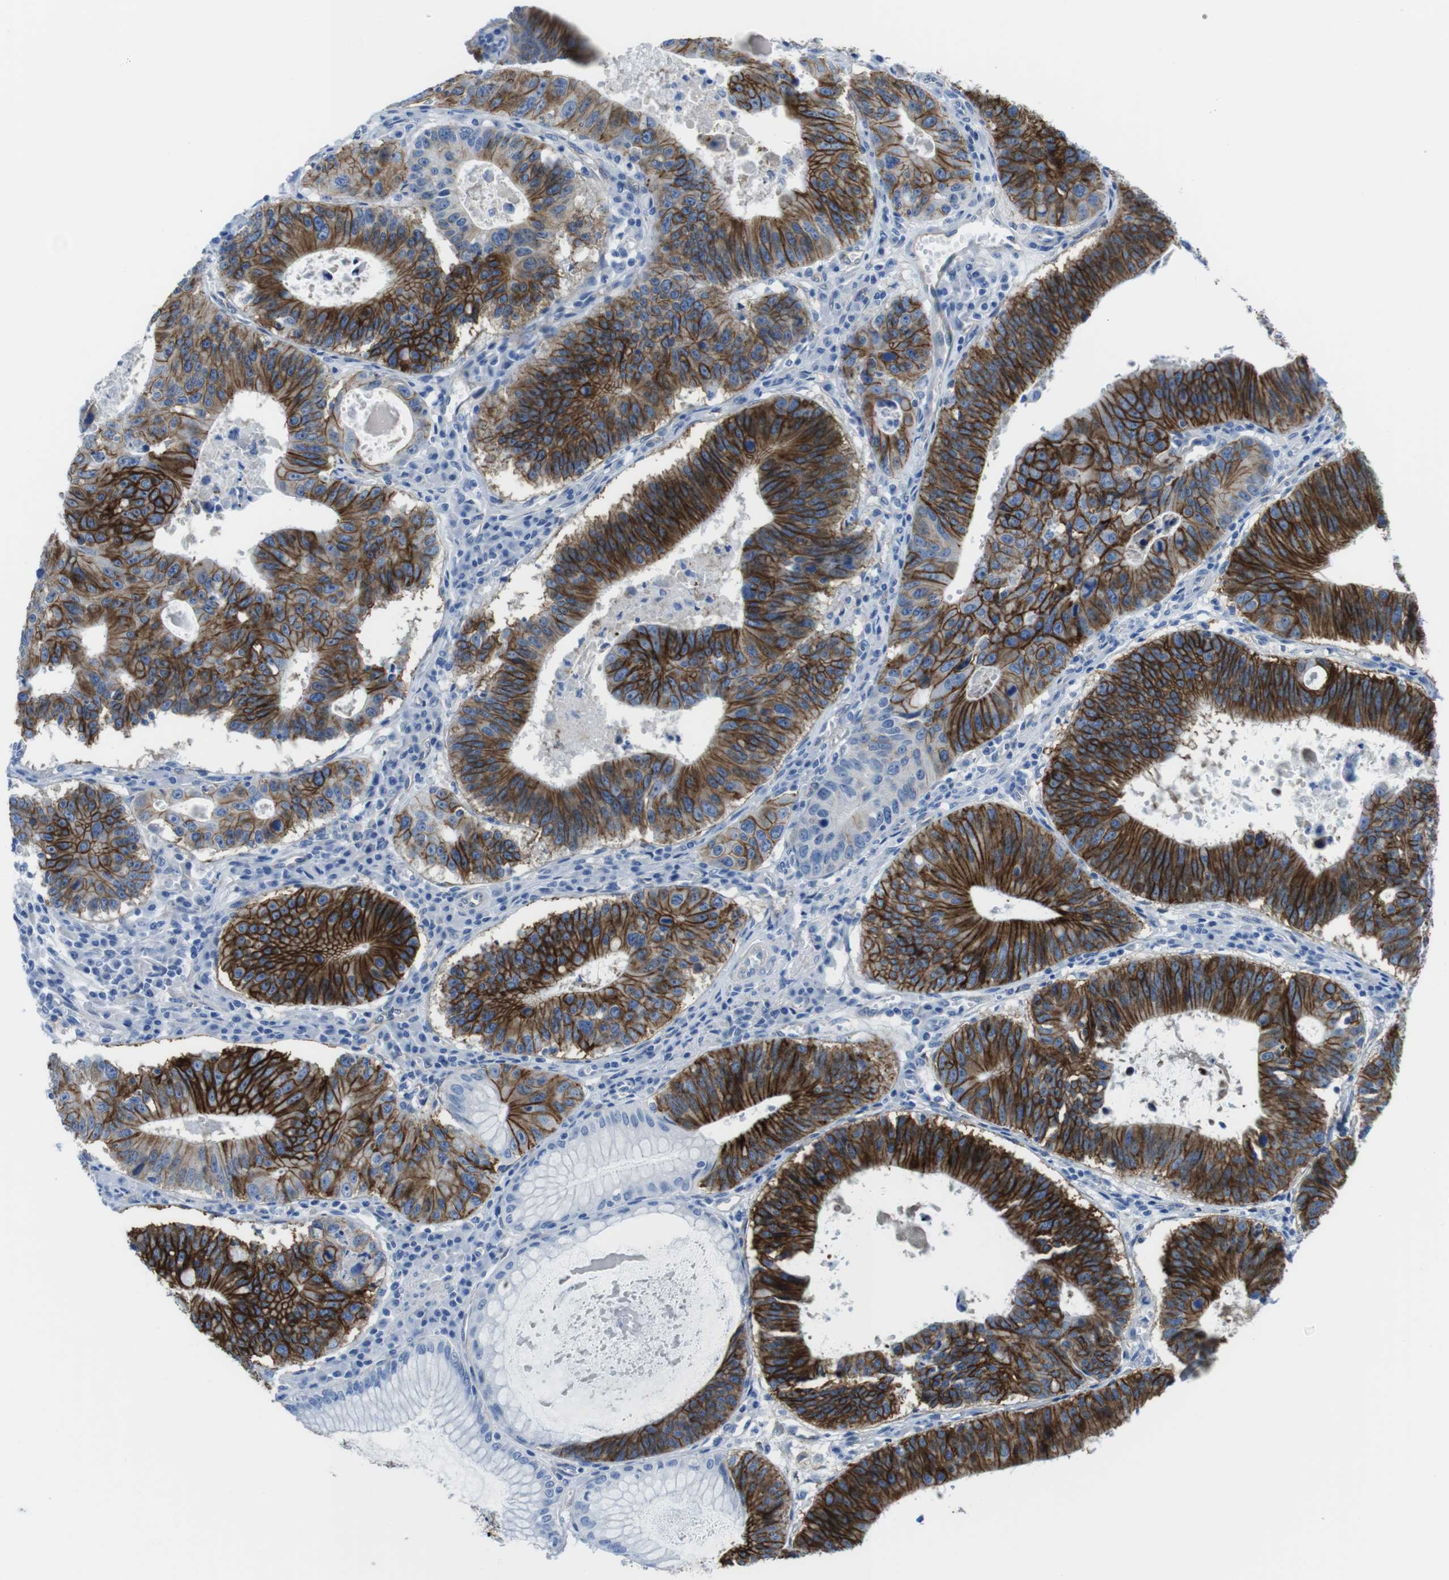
{"staining": {"intensity": "strong", "quantity": ">75%", "location": "cytoplasmic/membranous"}, "tissue": "stomach cancer", "cell_type": "Tumor cells", "image_type": "cancer", "snomed": [{"axis": "morphology", "description": "Adenocarcinoma, NOS"}, {"axis": "topography", "description": "Stomach"}], "caption": "Approximately >75% of tumor cells in human adenocarcinoma (stomach) show strong cytoplasmic/membranous protein staining as visualized by brown immunohistochemical staining.", "gene": "CDH8", "patient": {"sex": "male", "age": 59}}